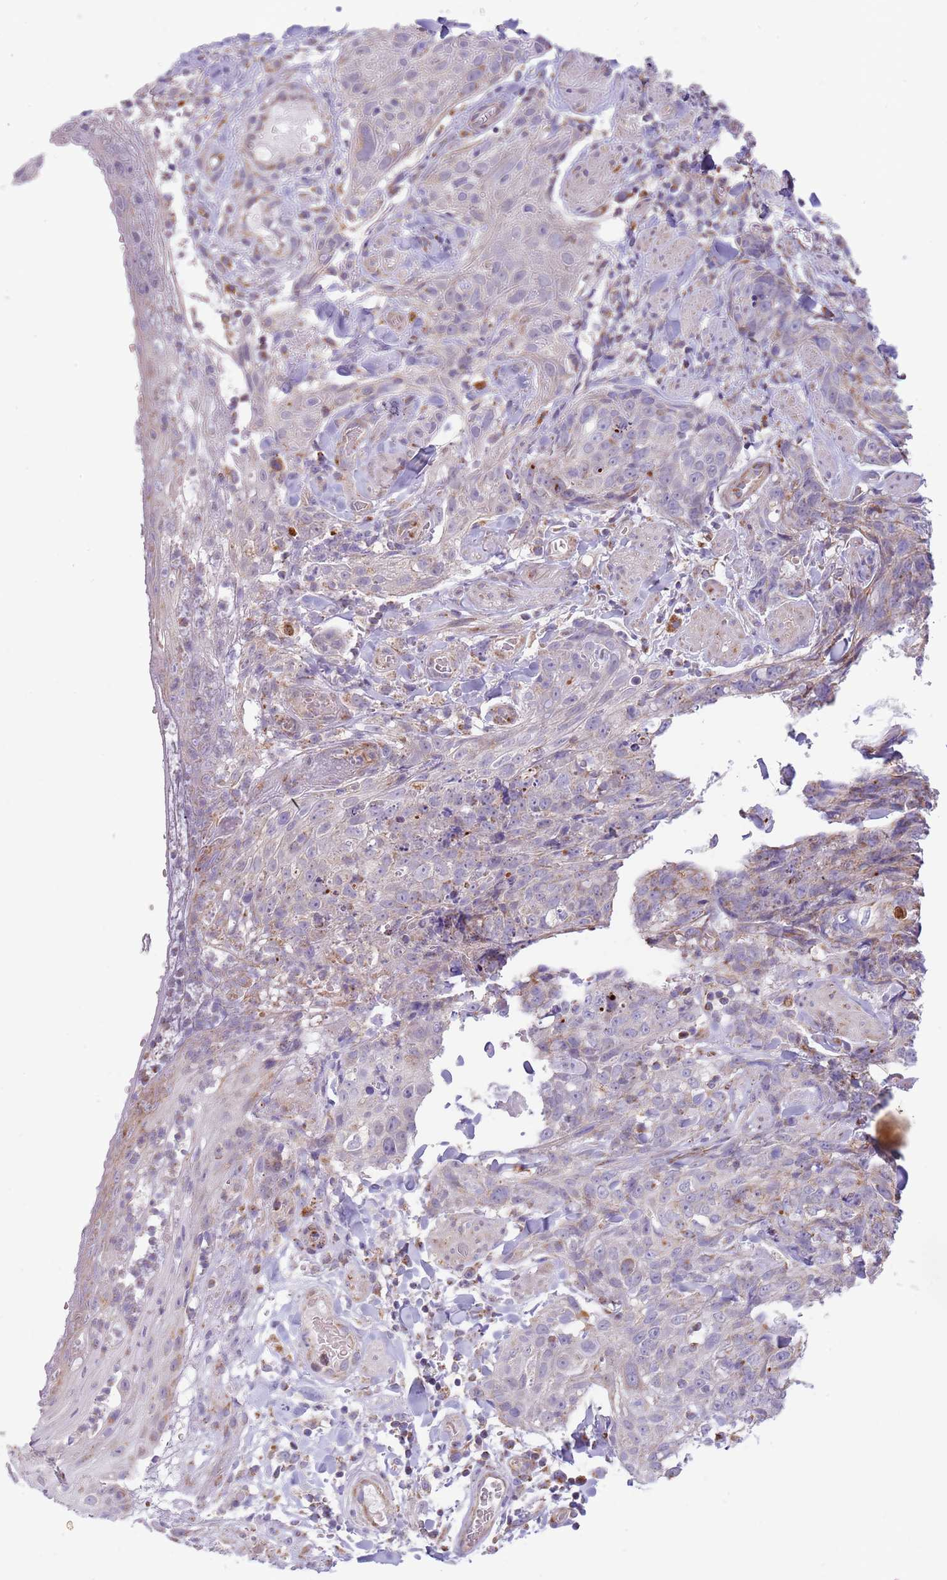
{"staining": {"intensity": "moderate", "quantity": "25%-75%", "location": "cytoplasmic/membranous"}, "tissue": "skin cancer", "cell_type": "Tumor cells", "image_type": "cancer", "snomed": [{"axis": "morphology", "description": "Squamous cell carcinoma, NOS"}, {"axis": "topography", "description": "Skin"}, {"axis": "topography", "description": "Vulva"}], "caption": "Brown immunohistochemical staining in human skin cancer demonstrates moderate cytoplasmic/membranous staining in approximately 25%-75% of tumor cells.", "gene": "LHX6", "patient": {"sex": "female", "age": 85}}